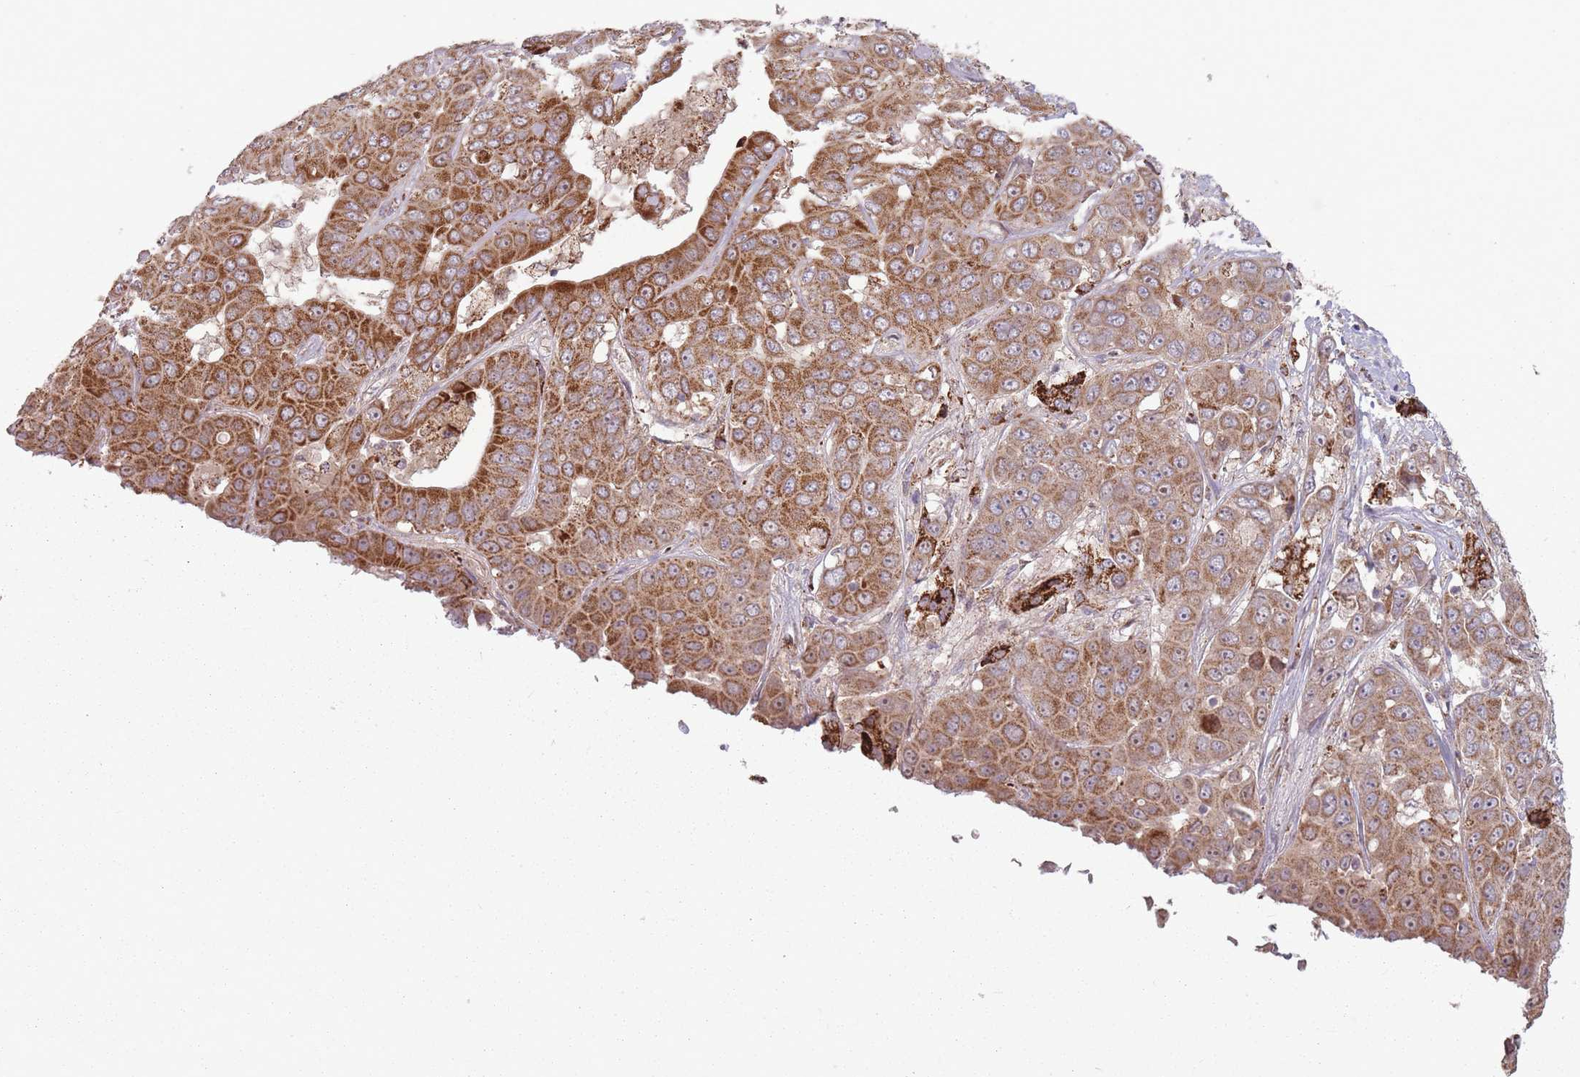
{"staining": {"intensity": "strong", "quantity": ">75%", "location": "cytoplasmic/membranous"}, "tissue": "liver cancer", "cell_type": "Tumor cells", "image_type": "cancer", "snomed": [{"axis": "morphology", "description": "Cholangiocarcinoma"}, {"axis": "topography", "description": "Liver"}], "caption": "IHC of liver cancer exhibits high levels of strong cytoplasmic/membranous staining in about >75% of tumor cells.", "gene": "OR10Q1", "patient": {"sex": "female", "age": 52}}